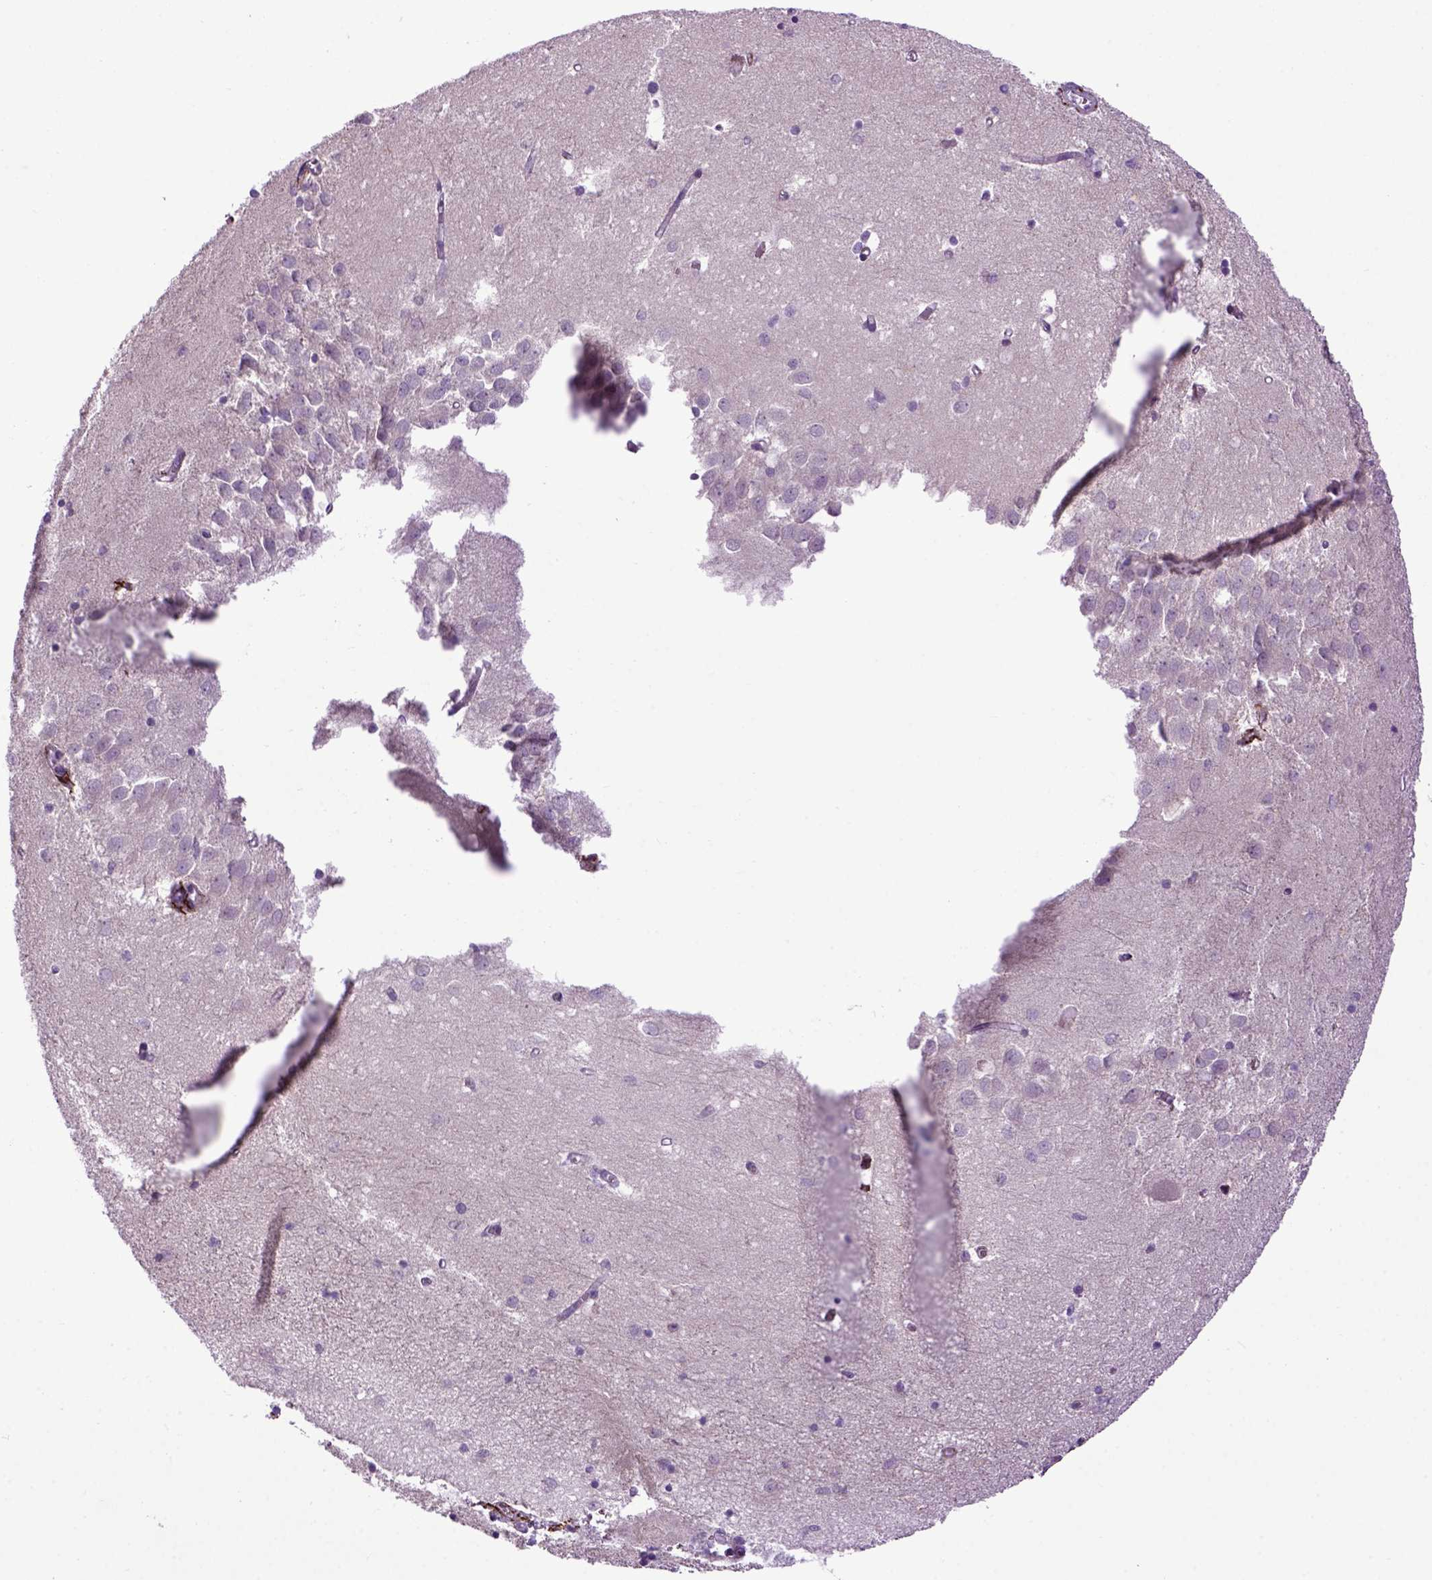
{"staining": {"intensity": "negative", "quantity": "none", "location": "none"}, "tissue": "hippocampus", "cell_type": "Glial cells", "image_type": "normal", "snomed": [{"axis": "morphology", "description": "Normal tissue, NOS"}, {"axis": "topography", "description": "Lateral ventricle wall"}, {"axis": "topography", "description": "Hippocampus"}], "caption": "IHC image of unremarkable hippocampus stained for a protein (brown), which exhibits no expression in glial cells. (DAB IHC with hematoxylin counter stain).", "gene": "EMILIN3", "patient": {"sex": "female", "age": 63}}